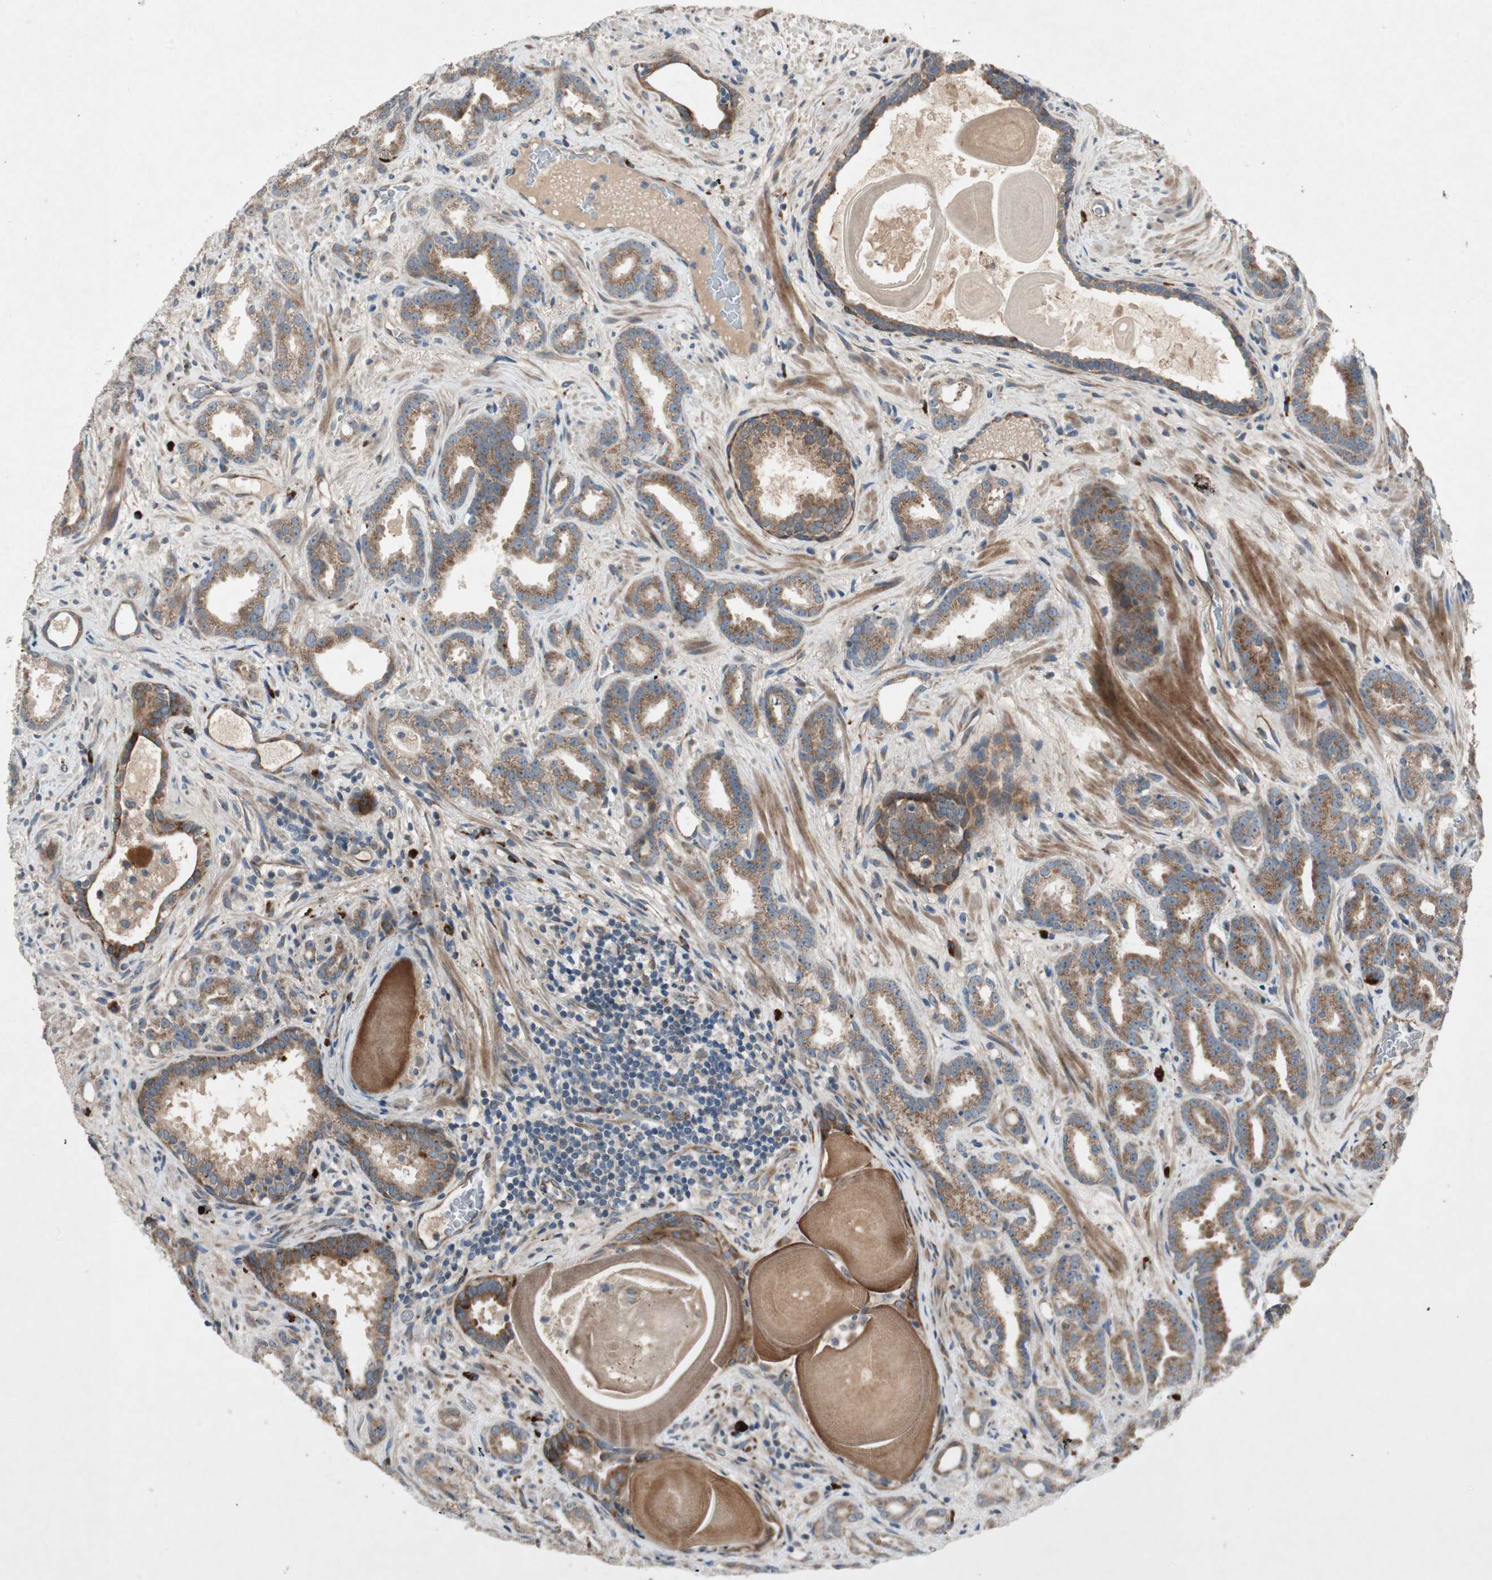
{"staining": {"intensity": "moderate", "quantity": ">75%", "location": "cytoplasmic/membranous"}, "tissue": "prostate cancer", "cell_type": "Tumor cells", "image_type": "cancer", "snomed": [{"axis": "morphology", "description": "Adenocarcinoma, Low grade"}, {"axis": "topography", "description": "Prostate"}], "caption": "Moderate cytoplasmic/membranous protein staining is appreciated in about >75% of tumor cells in prostate cancer.", "gene": "APOO", "patient": {"sex": "male", "age": 63}}